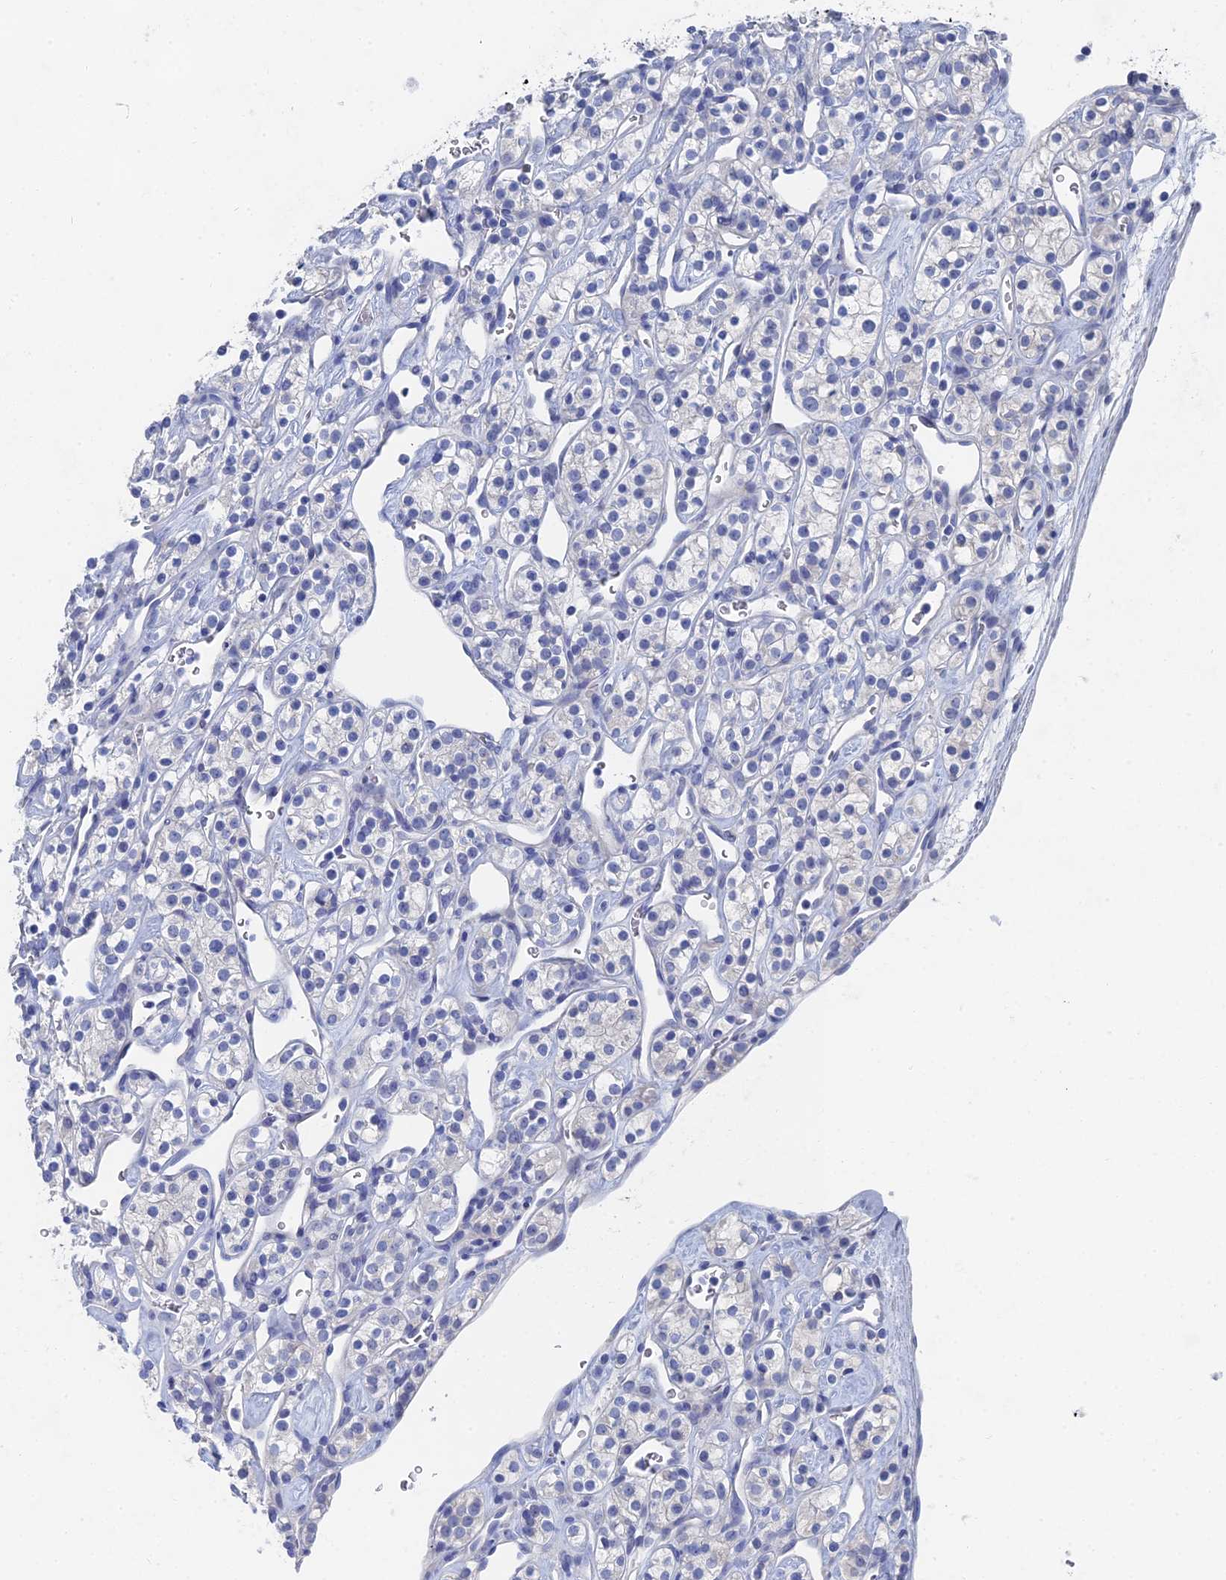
{"staining": {"intensity": "negative", "quantity": "none", "location": "none"}, "tissue": "renal cancer", "cell_type": "Tumor cells", "image_type": "cancer", "snomed": [{"axis": "morphology", "description": "Adenocarcinoma, NOS"}, {"axis": "topography", "description": "Kidney"}], "caption": "Human adenocarcinoma (renal) stained for a protein using immunohistochemistry displays no expression in tumor cells.", "gene": "GFAP", "patient": {"sex": "male", "age": 77}}